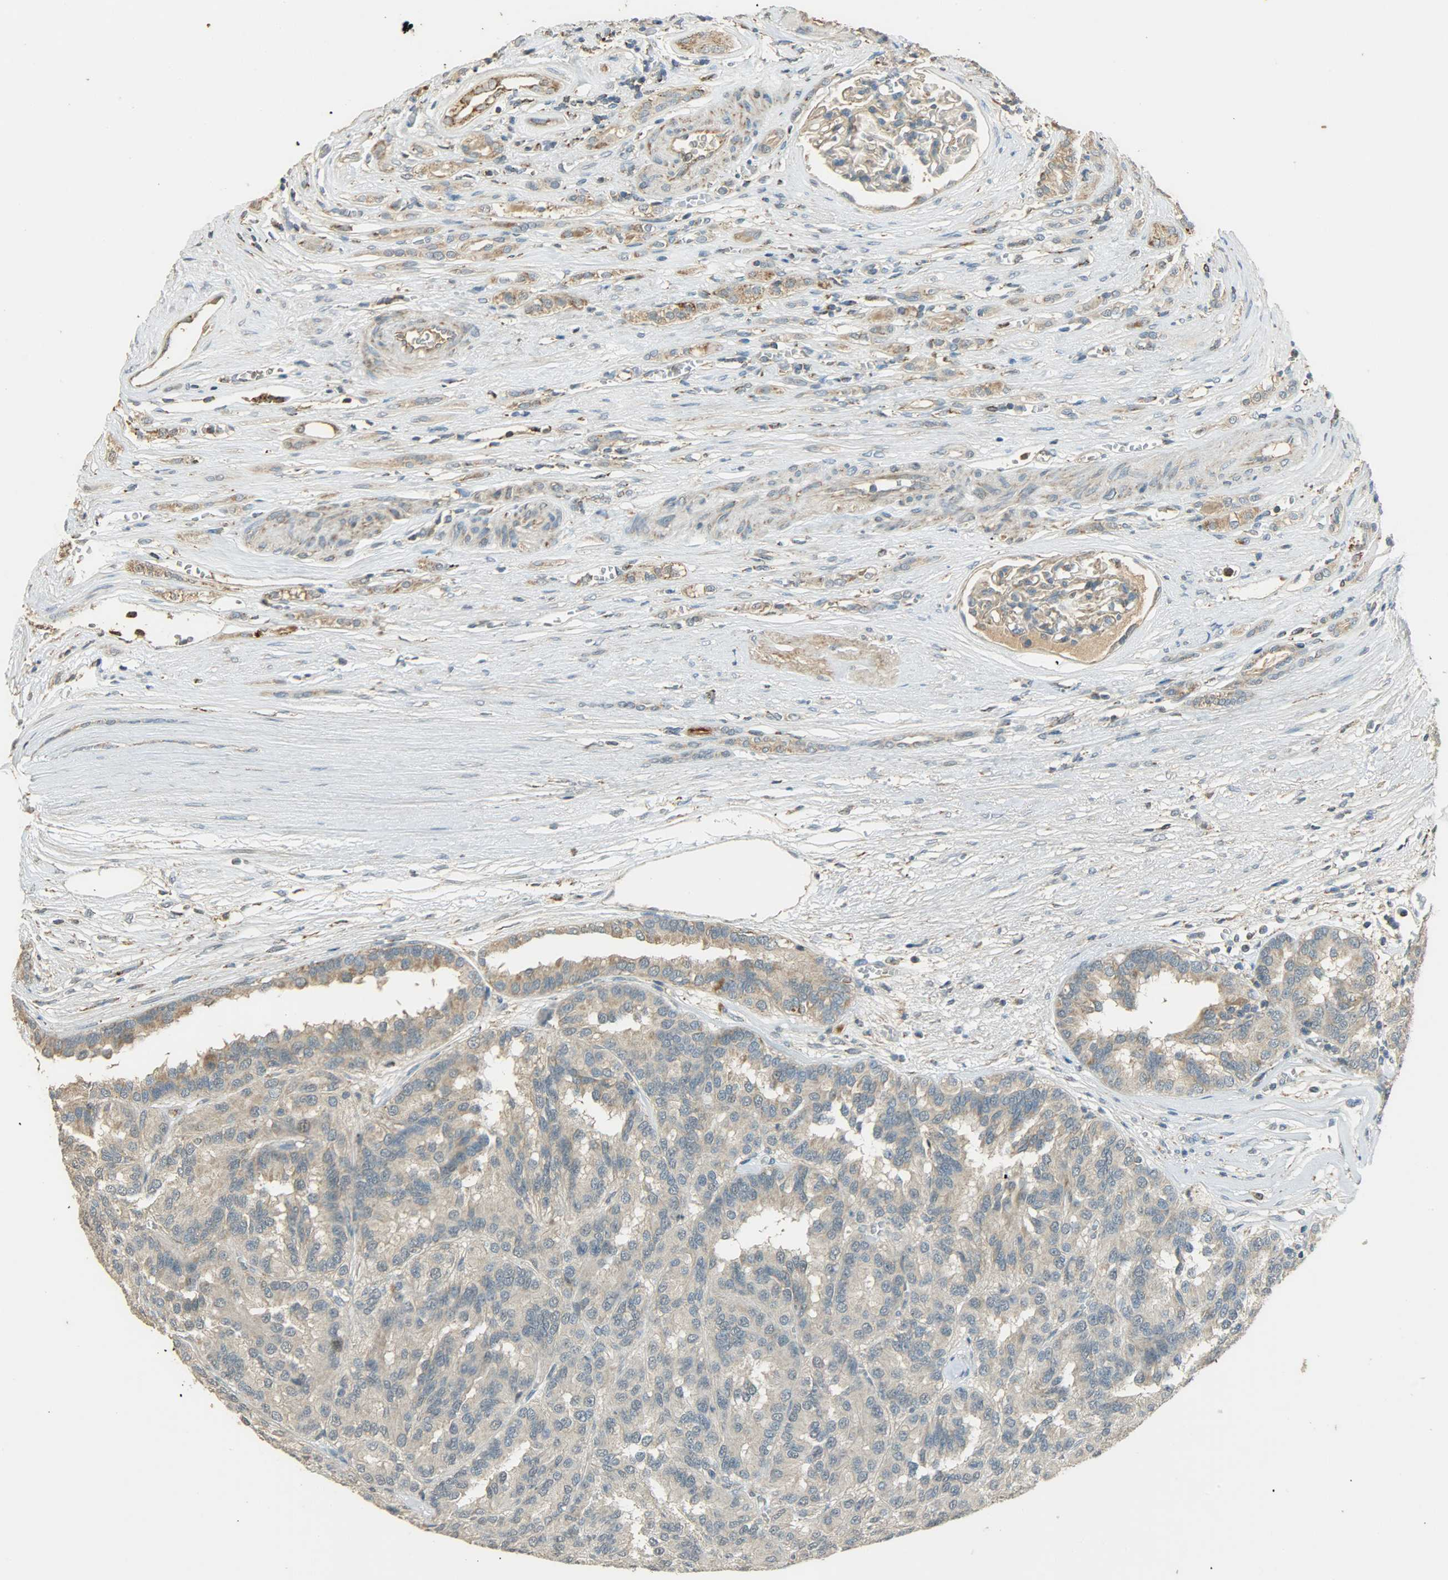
{"staining": {"intensity": "weak", "quantity": ">75%", "location": "cytoplasmic/membranous"}, "tissue": "renal cancer", "cell_type": "Tumor cells", "image_type": "cancer", "snomed": [{"axis": "morphology", "description": "Adenocarcinoma, NOS"}, {"axis": "topography", "description": "Kidney"}], "caption": "Brown immunohistochemical staining in human adenocarcinoma (renal) exhibits weak cytoplasmic/membranous positivity in approximately >75% of tumor cells.", "gene": "HDHD5", "patient": {"sex": "male", "age": 46}}